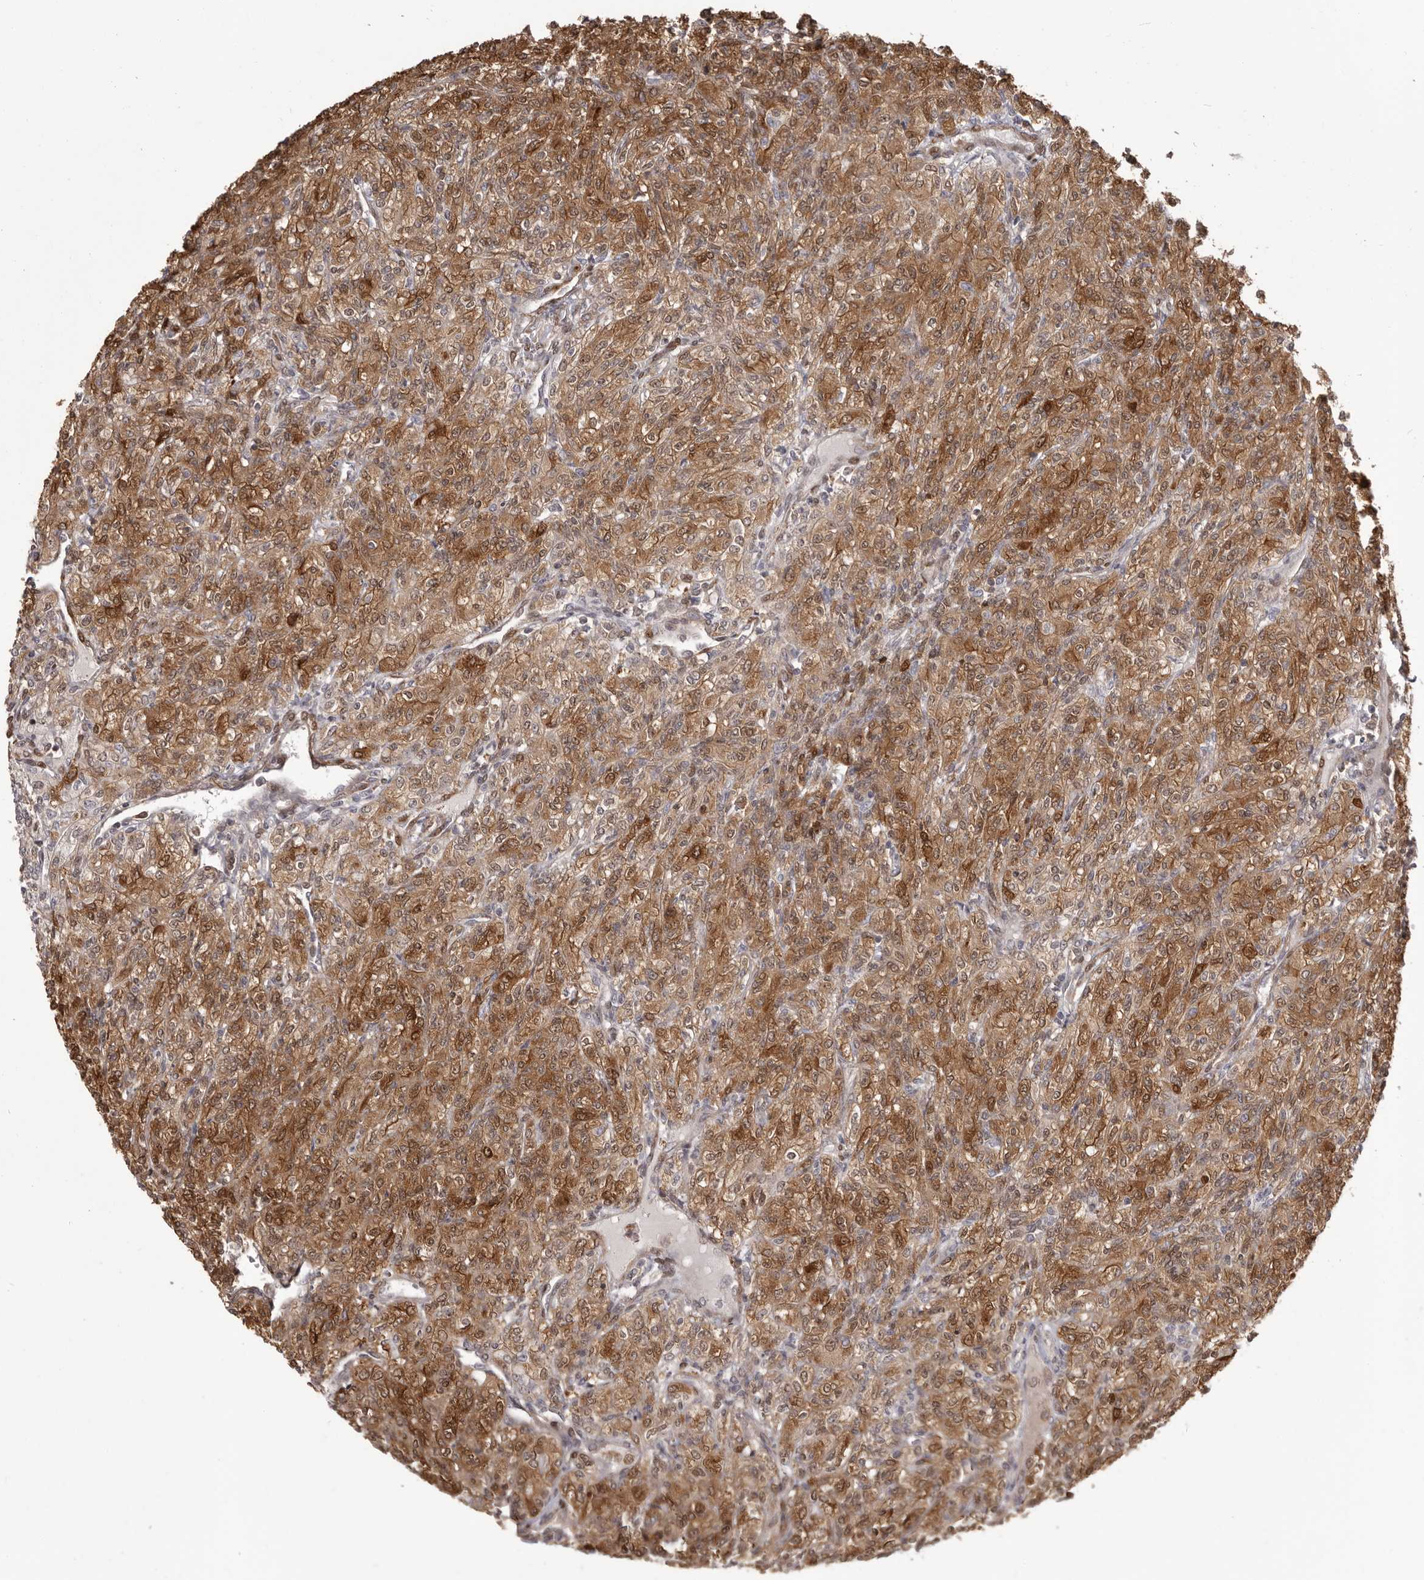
{"staining": {"intensity": "moderate", "quantity": ">75%", "location": "cytoplasmic/membranous"}, "tissue": "renal cancer", "cell_type": "Tumor cells", "image_type": "cancer", "snomed": [{"axis": "morphology", "description": "Adenocarcinoma, NOS"}, {"axis": "topography", "description": "Kidney"}], "caption": "Immunohistochemistry (DAB (3,3'-diaminobenzidine)) staining of human renal cancer (adenocarcinoma) reveals moderate cytoplasmic/membranous protein positivity in approximately >75% of tumor cells. The staining was performed using DAB, with brown indicating positive protein expression. Nuclei are stained blue with hematoxylin.", "gene": "GFOD1", "patient": {"sex": "male", "age": 77}}